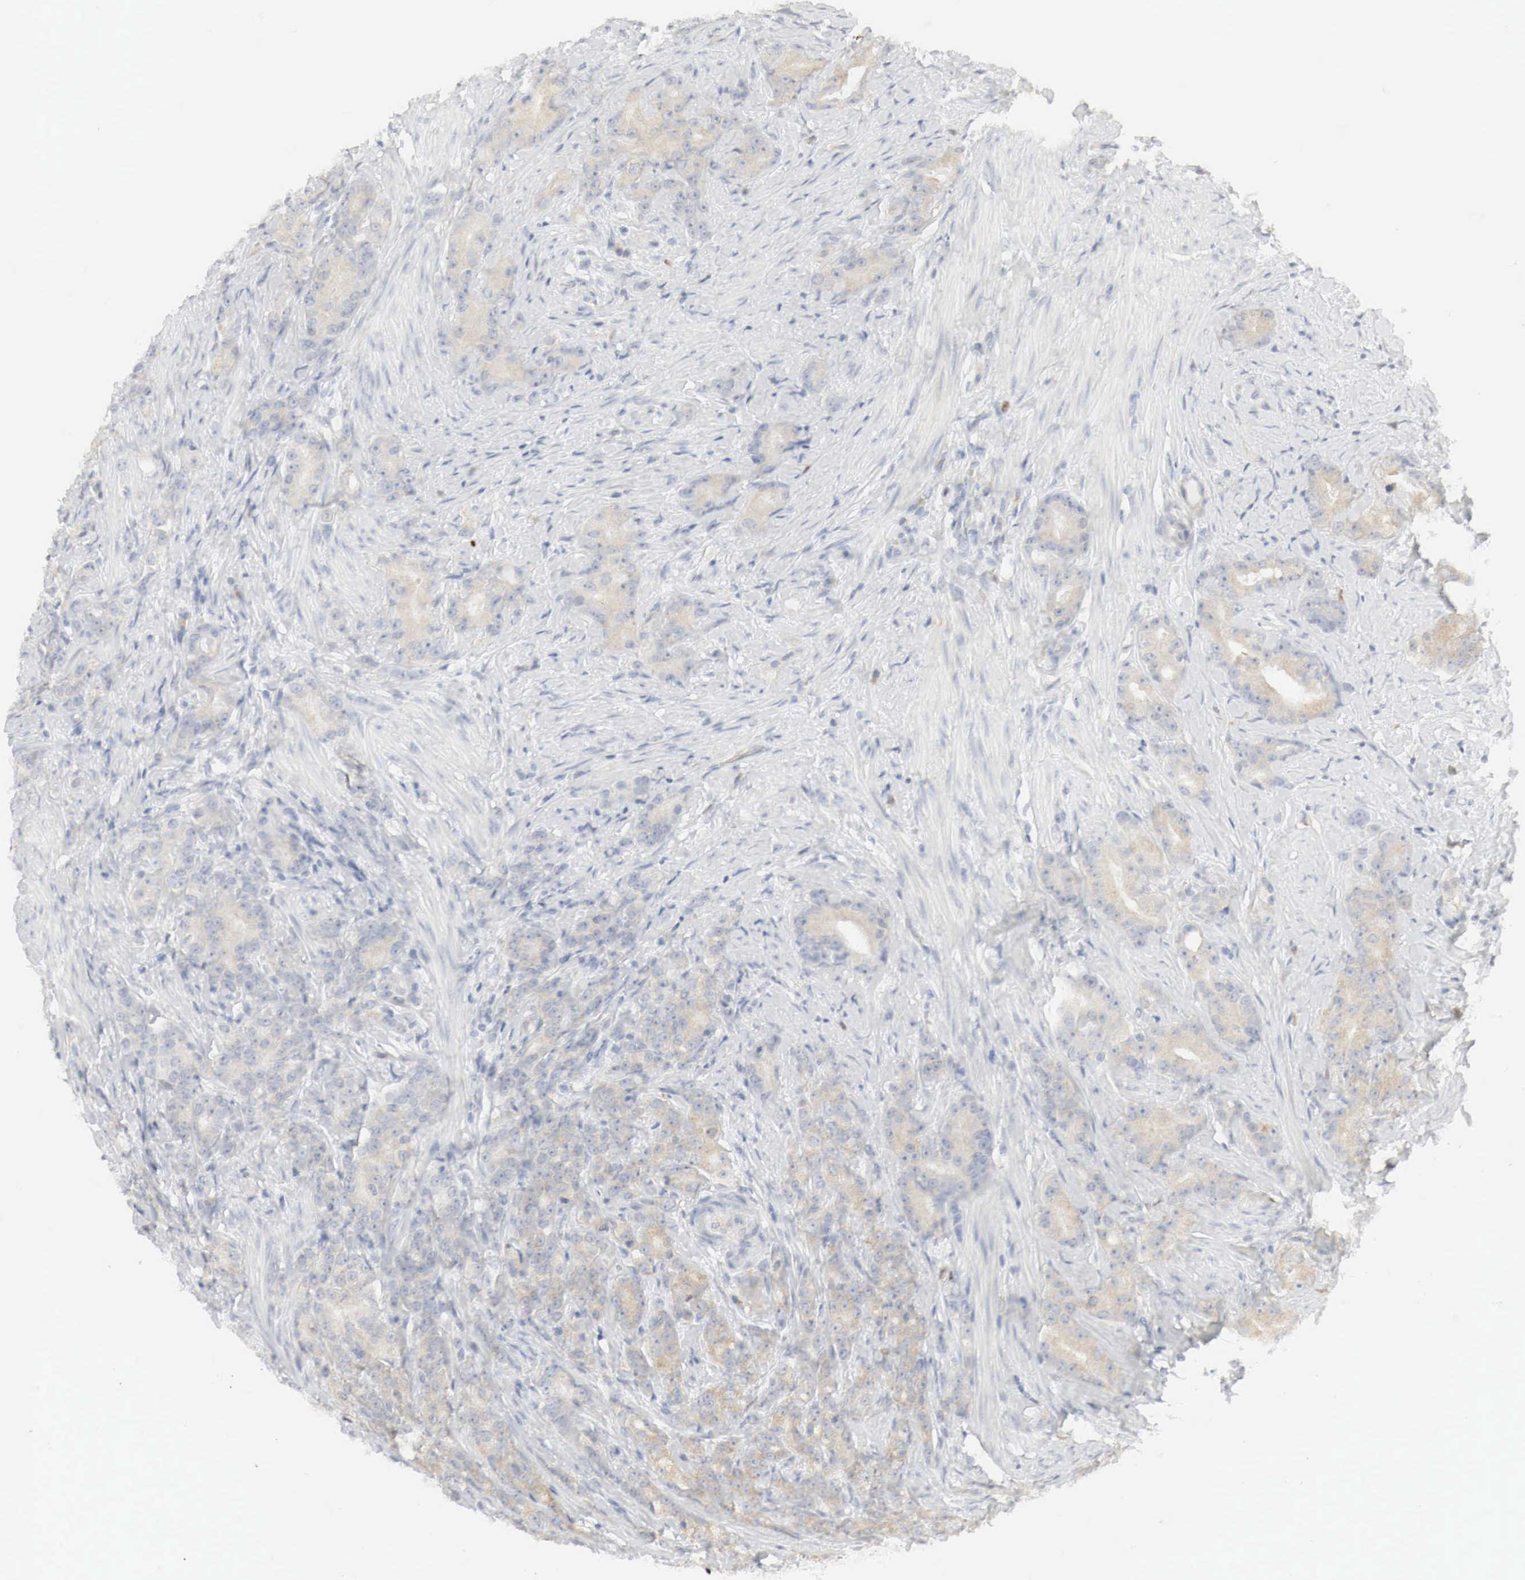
{"staining": {"intensity": "weak", "quantity": "25%-75%", "location": "cytoplasmic/membranous"}, "tissue": "prostate cancer", "cell_type": "Tumor cells", "image_type": "cancer", "snomed": [{"axis": "morphology", "description": "Adenocarcinoma, Medium grade"}, {"axis": "topography", "description": "Prostate"}], "caption": "There is low levels of weak cytoplasmic/membranous positivity in tumor cells of prostate cancer, as demonstrated by immunohistochemical staining (brown color).", "gene": "TP63", "patient": {"sex": "male", "age": 59}}